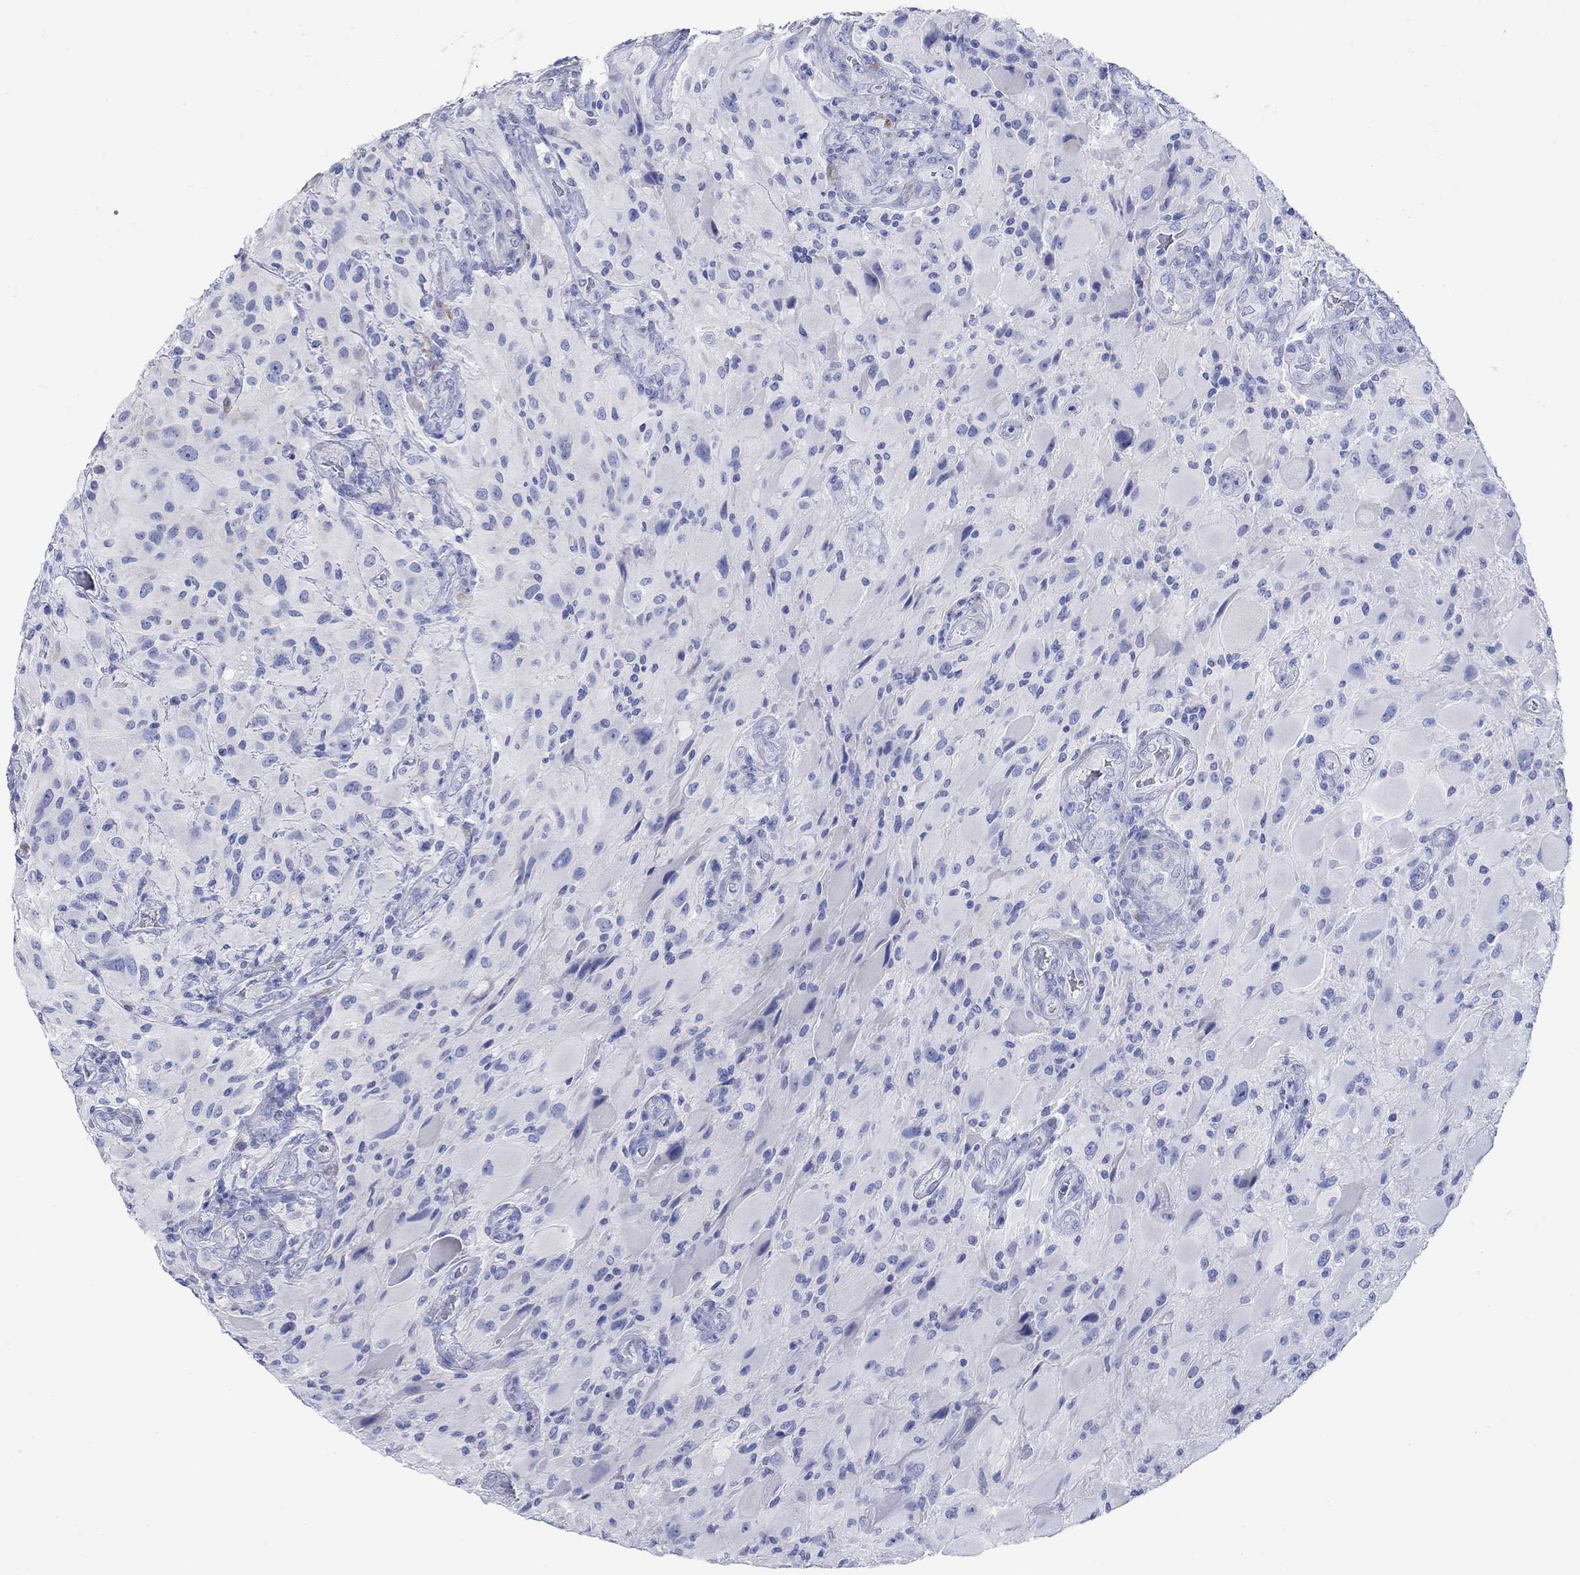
{"staining": {"intensity": "negative", "quantity": "none", "location": "none"}, "tissue": "glioma", "cell_type": "Tumor cells", "image_type": "cancer", "snomed": [{"axis": "morphology", "description": "Glioma, malignant, High grade"}, {"axis": "topography", "description": "Cerebral cortex"}], "caption": "An immunohistochemistry (IHC) micrograph of high-grade glioma (malignant) is shown. There is no staining in tumor cells of high-grade glioma (malignant). Nuclei are stained in blue.", "gene": "P2RY6", "patient": {"sex": "male", "age": 35}}